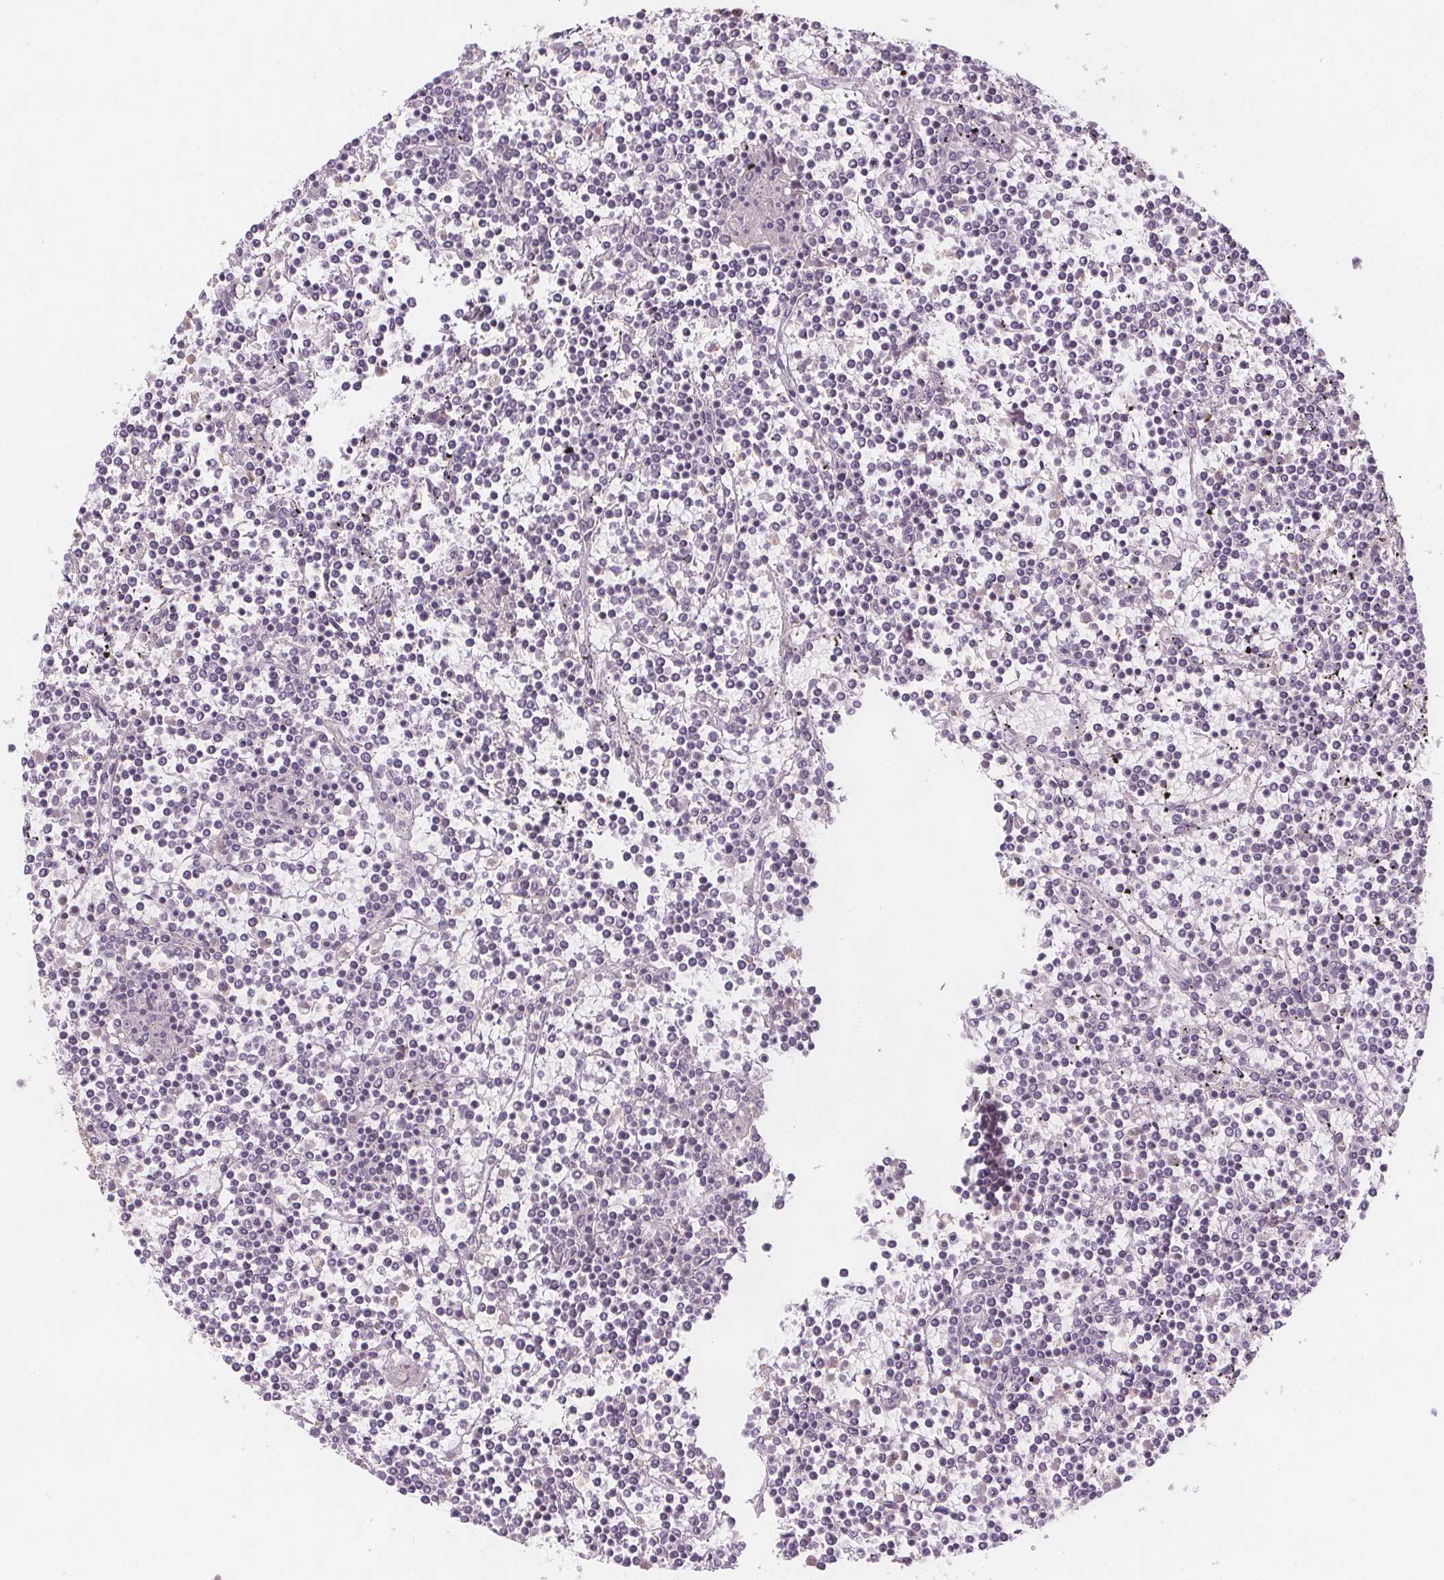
{"staining": {"intensity": "negative", "quantity": "none", "location": "none"}, "tissue": "lymphoma", "cell_type": "Tumor cells", "image_type": "cancer", "snomed": [{"axis": "morphology", "description": "Malignant lymphoma, non-Hodgkin's type, Low grade"}, {"axis": "topography", "description": "Spleen"}], "caption": "This is an immunohistochemistry (IHC) histopathology image of human malignant lymphoma, non-Hodgkin's type (low-grade). There is no expression in tumor cells.", "gene": "TMEM80", "patient": {"sex": "female", "age": 19}}